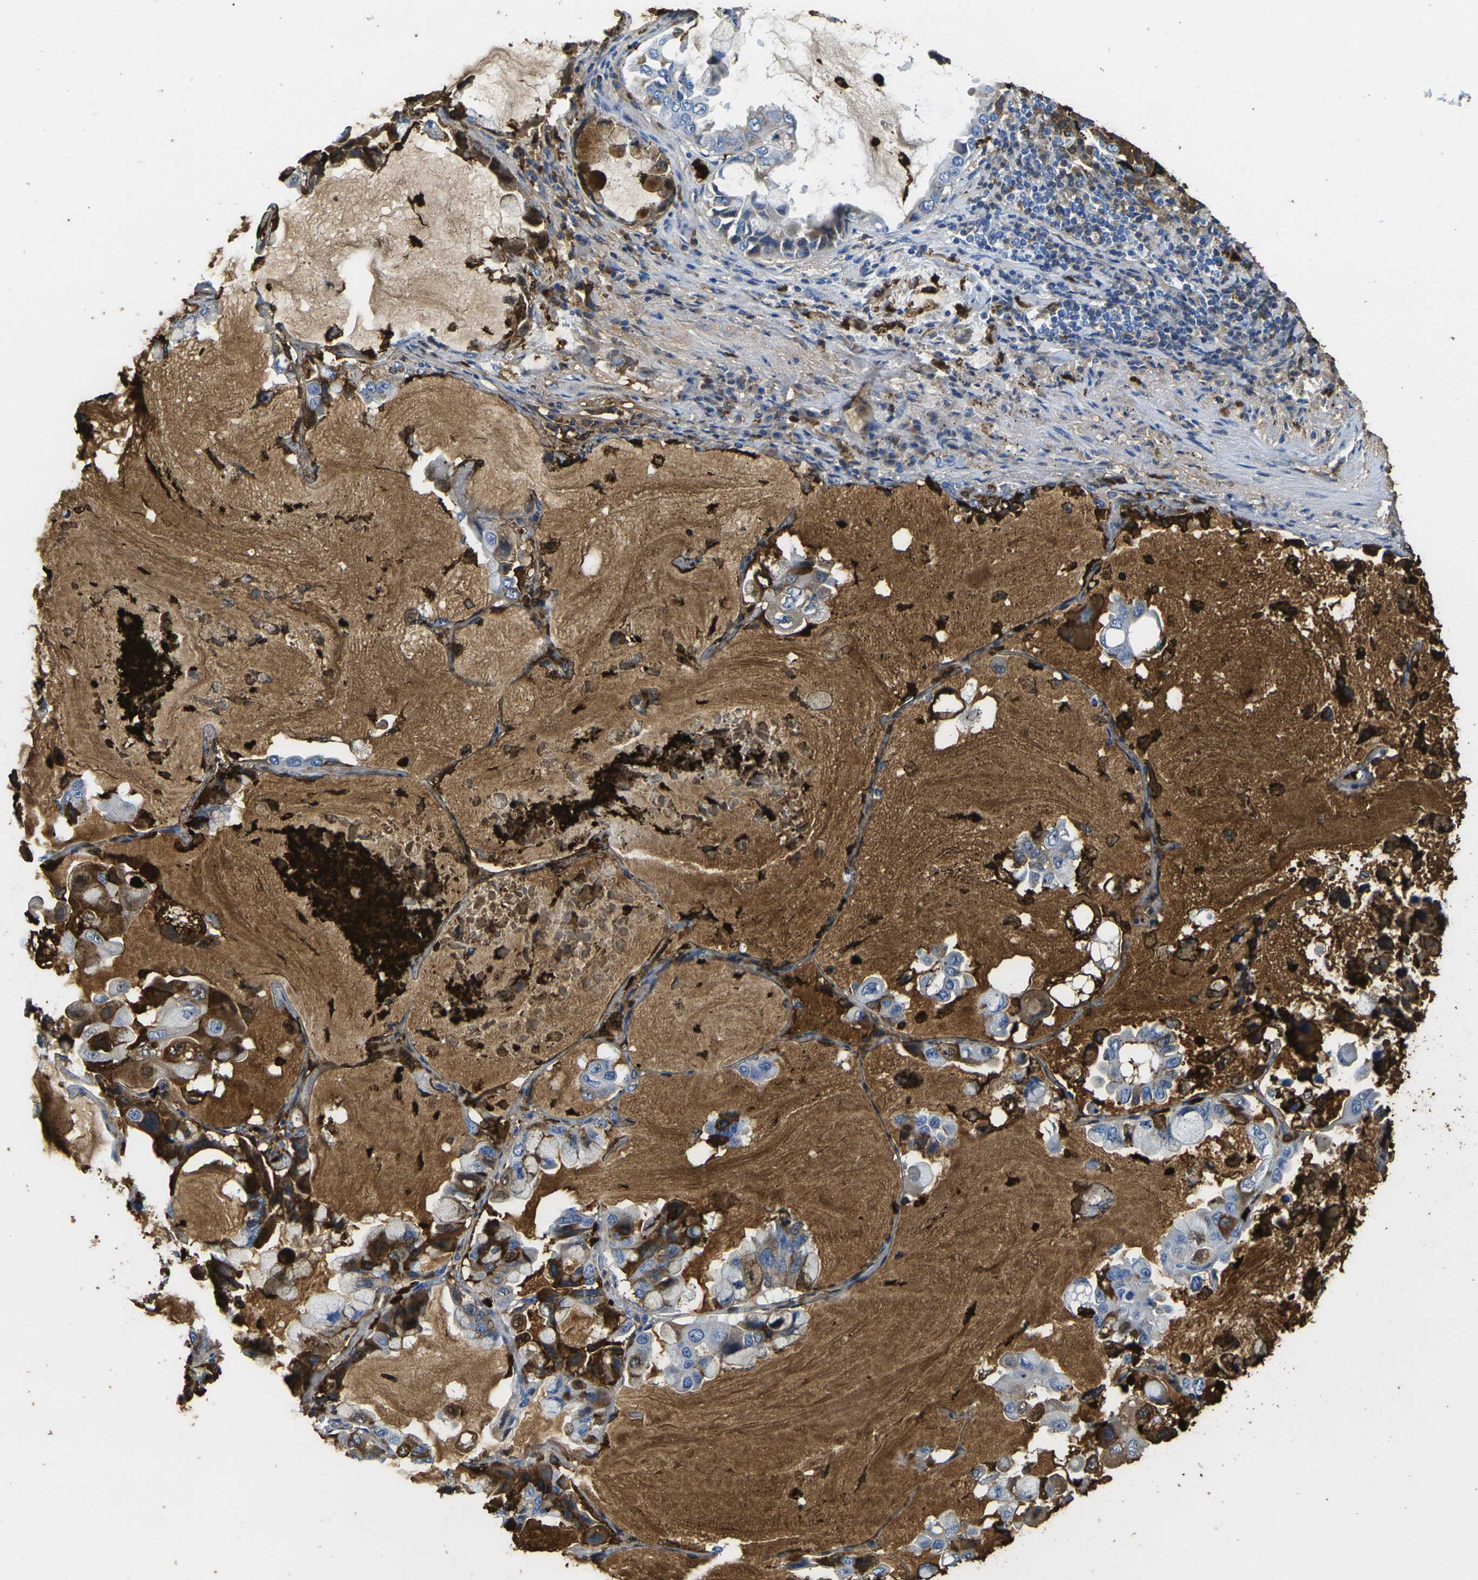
{"staining": {"intensity": "strong", "quantity": "25%-75%", "location": "cytoplasmic/membranous,nuclear"}, "tissue": "lung cancer", "cell_type": "Tumor cells", "image_type": "cancer", "snomed": [{"axis": "morphology", "description": "Adenocarcinoma, NOS"}, {"axis": "topography", "description": "Lung"}], "caption": "Lung cancer (adenocarcinoma) stained with a brown dye displays strong cytoplasmic/membranous and nuclear positive staining in about 25%-75% of tumor cells.", "gene": "S100A9", "patient": {"sex": "male", "age": 64}}